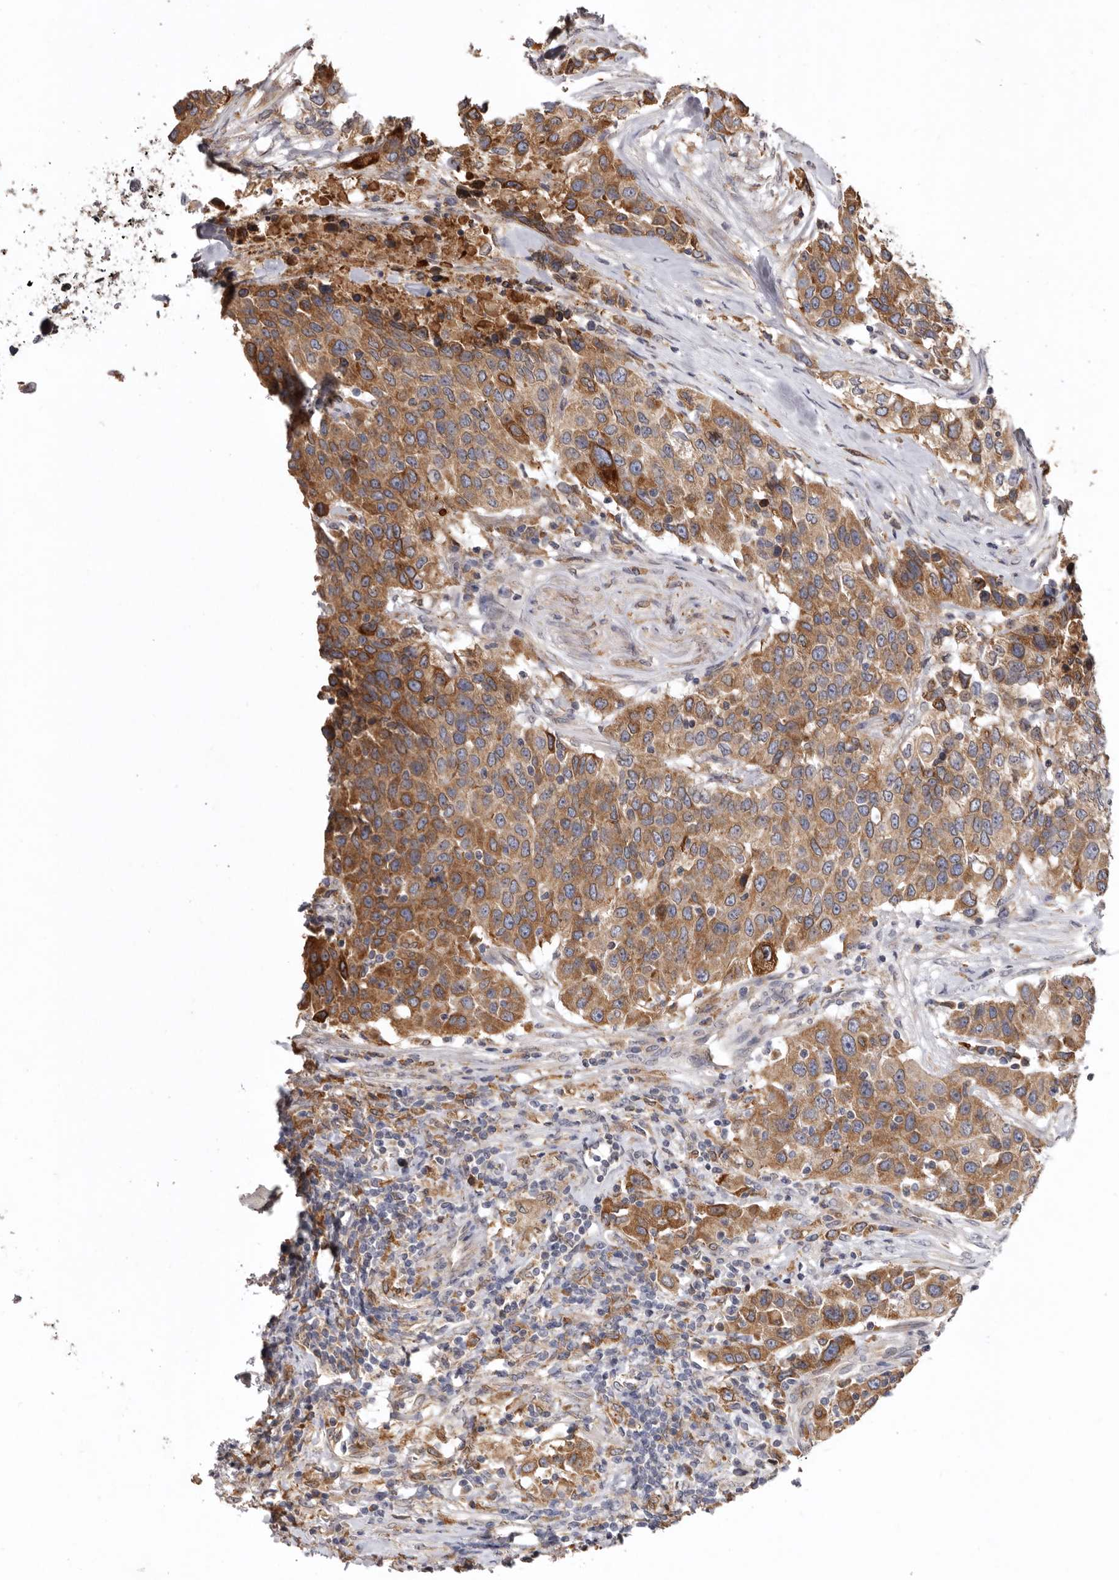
{"staining": {"intensity": "moderate", "quantity": ">75%", "location": "cytoplasmic/membranous"}, "tissue": "urothelial cancer", "cell_type": "Tumor cells", "image_type": "cancer", "snomed": [{"axis": "morphology", "description": "Urothelial carcinoma, High grade"}, {"axis": "topography", "description": "Urinary bladder"}], "caption": "Protein analysis of urothelial cancer tissue exhibits moderate cytoplasmic/membranous expression in about >75% of tumor cells. The staining was performed using DAB (3,3'-diaminobenzidine), with brown indicating positive protein expression. Nuclei are stained blue with hematoxylin.", "gene": "INKA2", "patient": {"sex": "female", "age": 80}}